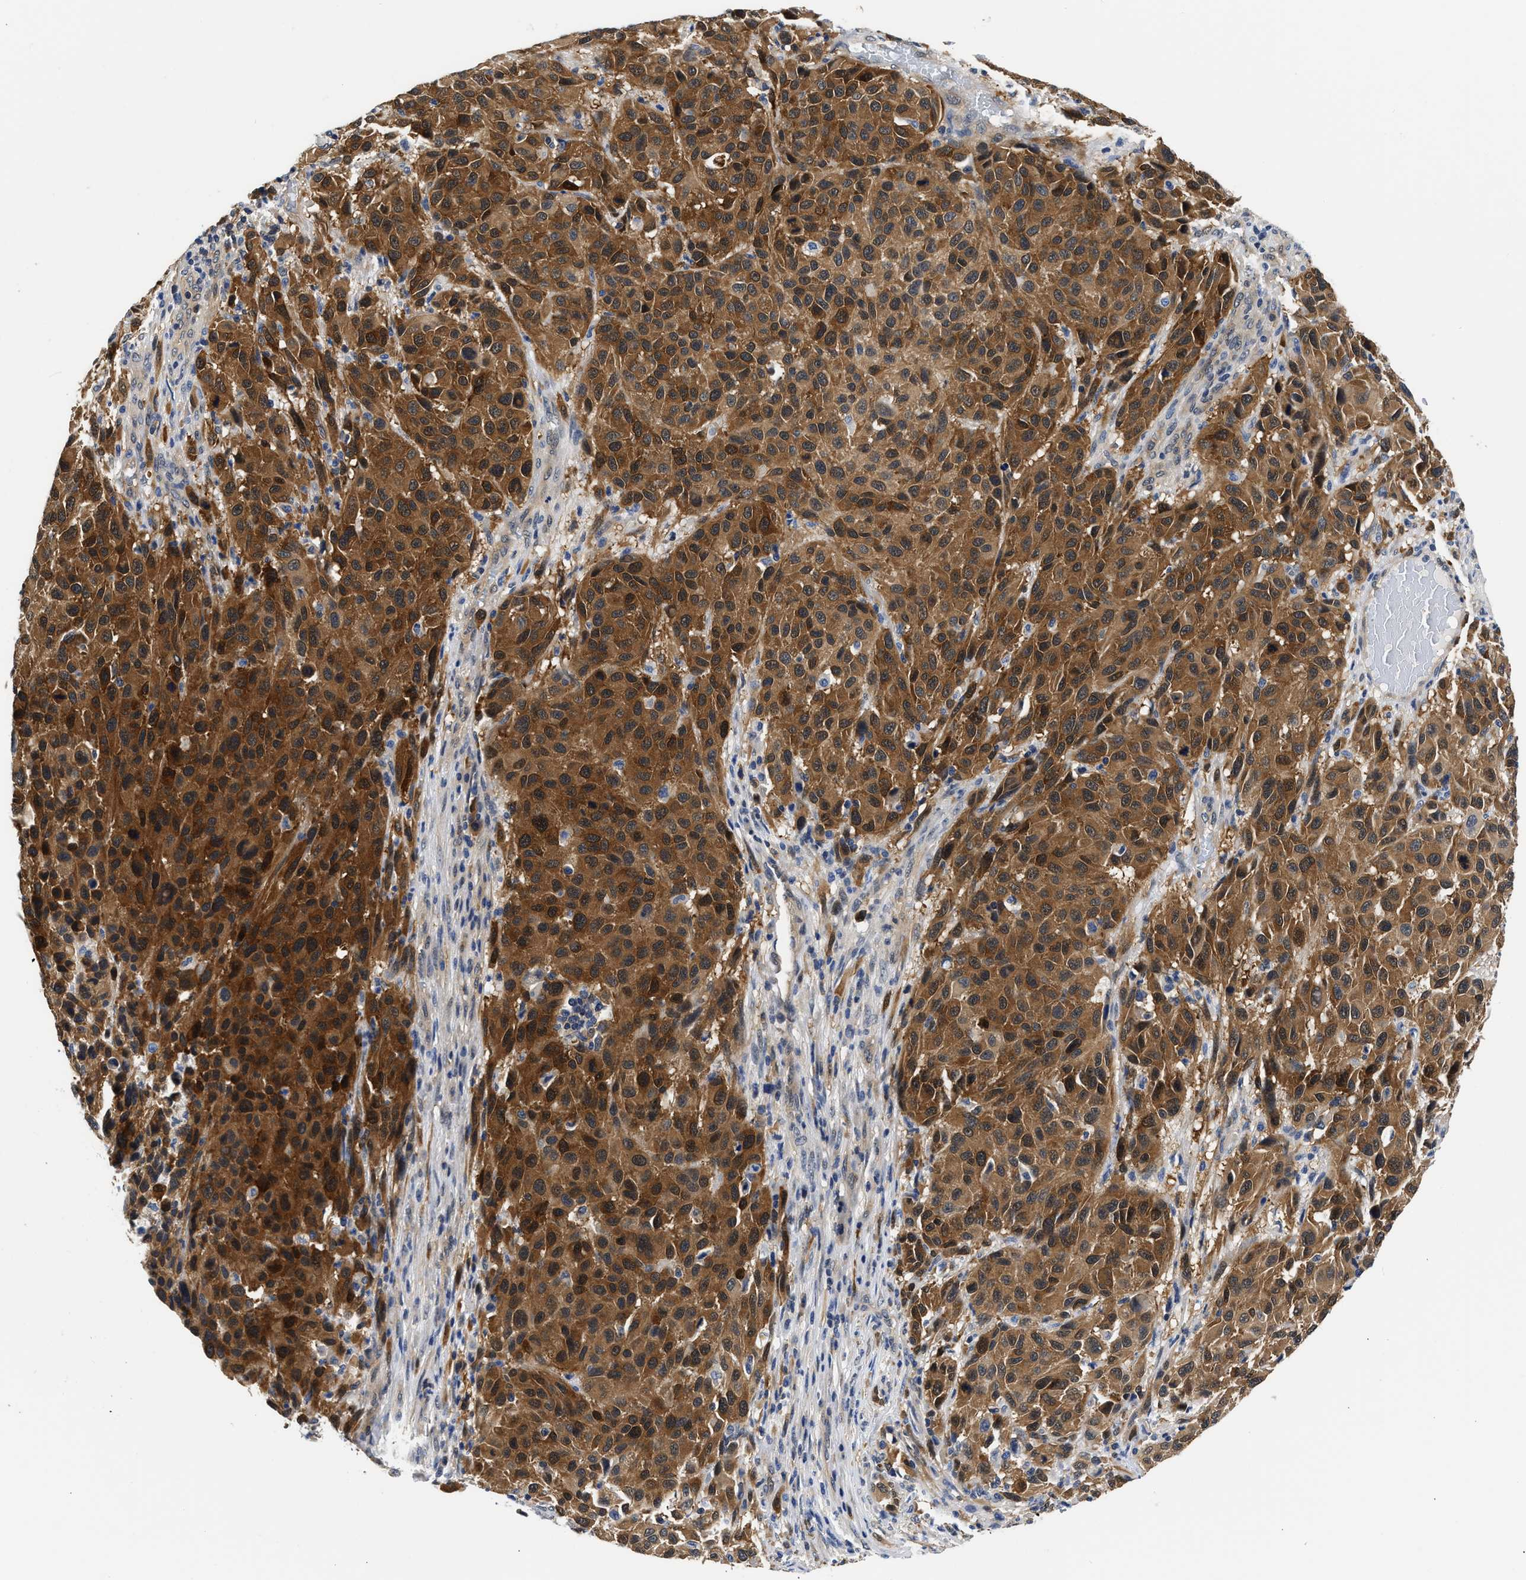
{"staining": {"intensity": "strong", "quantity": ">75%", "location": "cytoplasmic/membranous"}, "tissue": "melanoma", "cell_type": "Tumor cells", "image_type": "cancer", "snomed": [{"axis": "morphology", "description": "Malignant melanoma, Metastatic site"}, {"axis": "topography", "description": "Lymph node"}], "caption": "Malignant melanoma (metastatic site) stained for a protein exhibits strong cytoplasmic/membranous positivity in tumor cells.", "gene": "XPO5", "patient": {"sex": "male", "age": 61}}